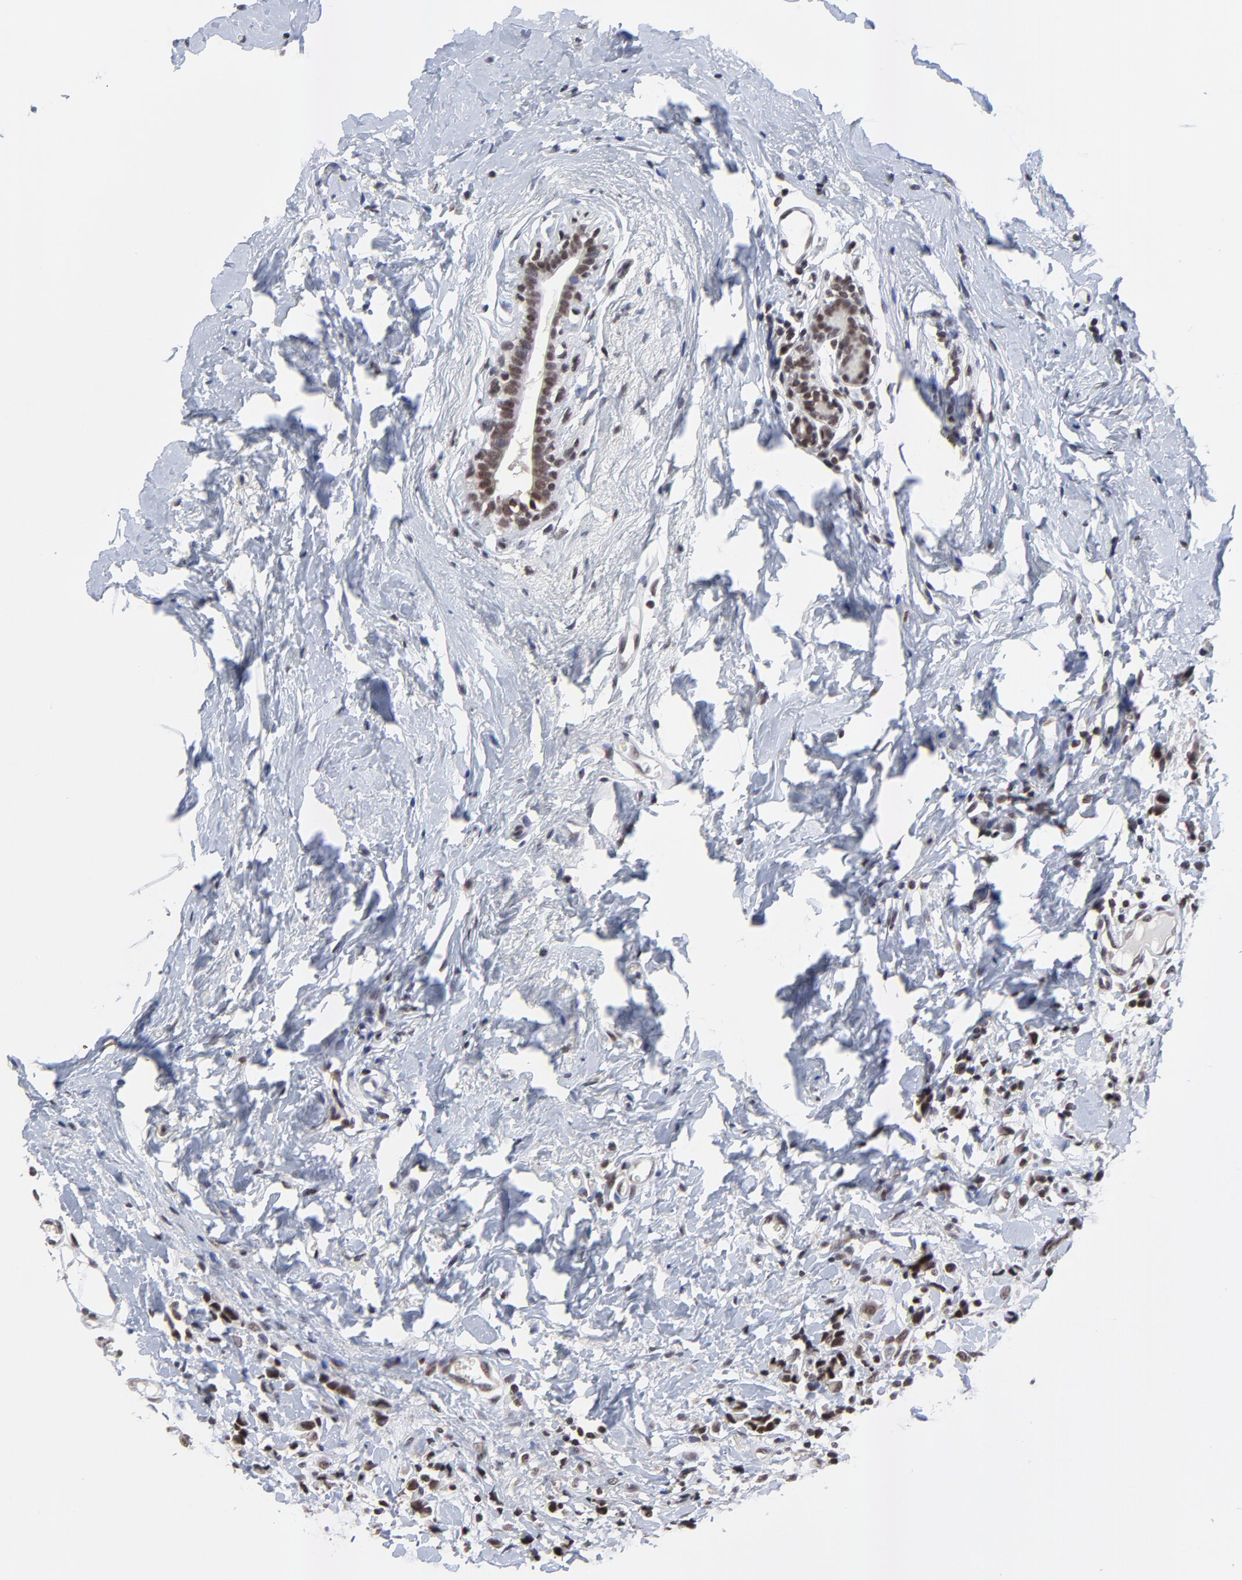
{"staining": {"intensity": "strong", "quantity": ">75%", "location": "cytoplasmic/membranous,nuclear"}, "tissue": "breast cancer", "cell_type": "Tumor cells", "image_type": "cancer", "snomed": [{"axis": "morphology", "description": "Lobular carcinoma"}, {"axis": "topography", "description": "Breast"}], "caption": "Strong cytoplasmic/membranous and nuclear positivity for a protein is present in about >75% of tumor cells of lobular carcinoma (breast) using IHC.", "gene": "ZNF777", "patient": {"sex": "female", "age": 57}}